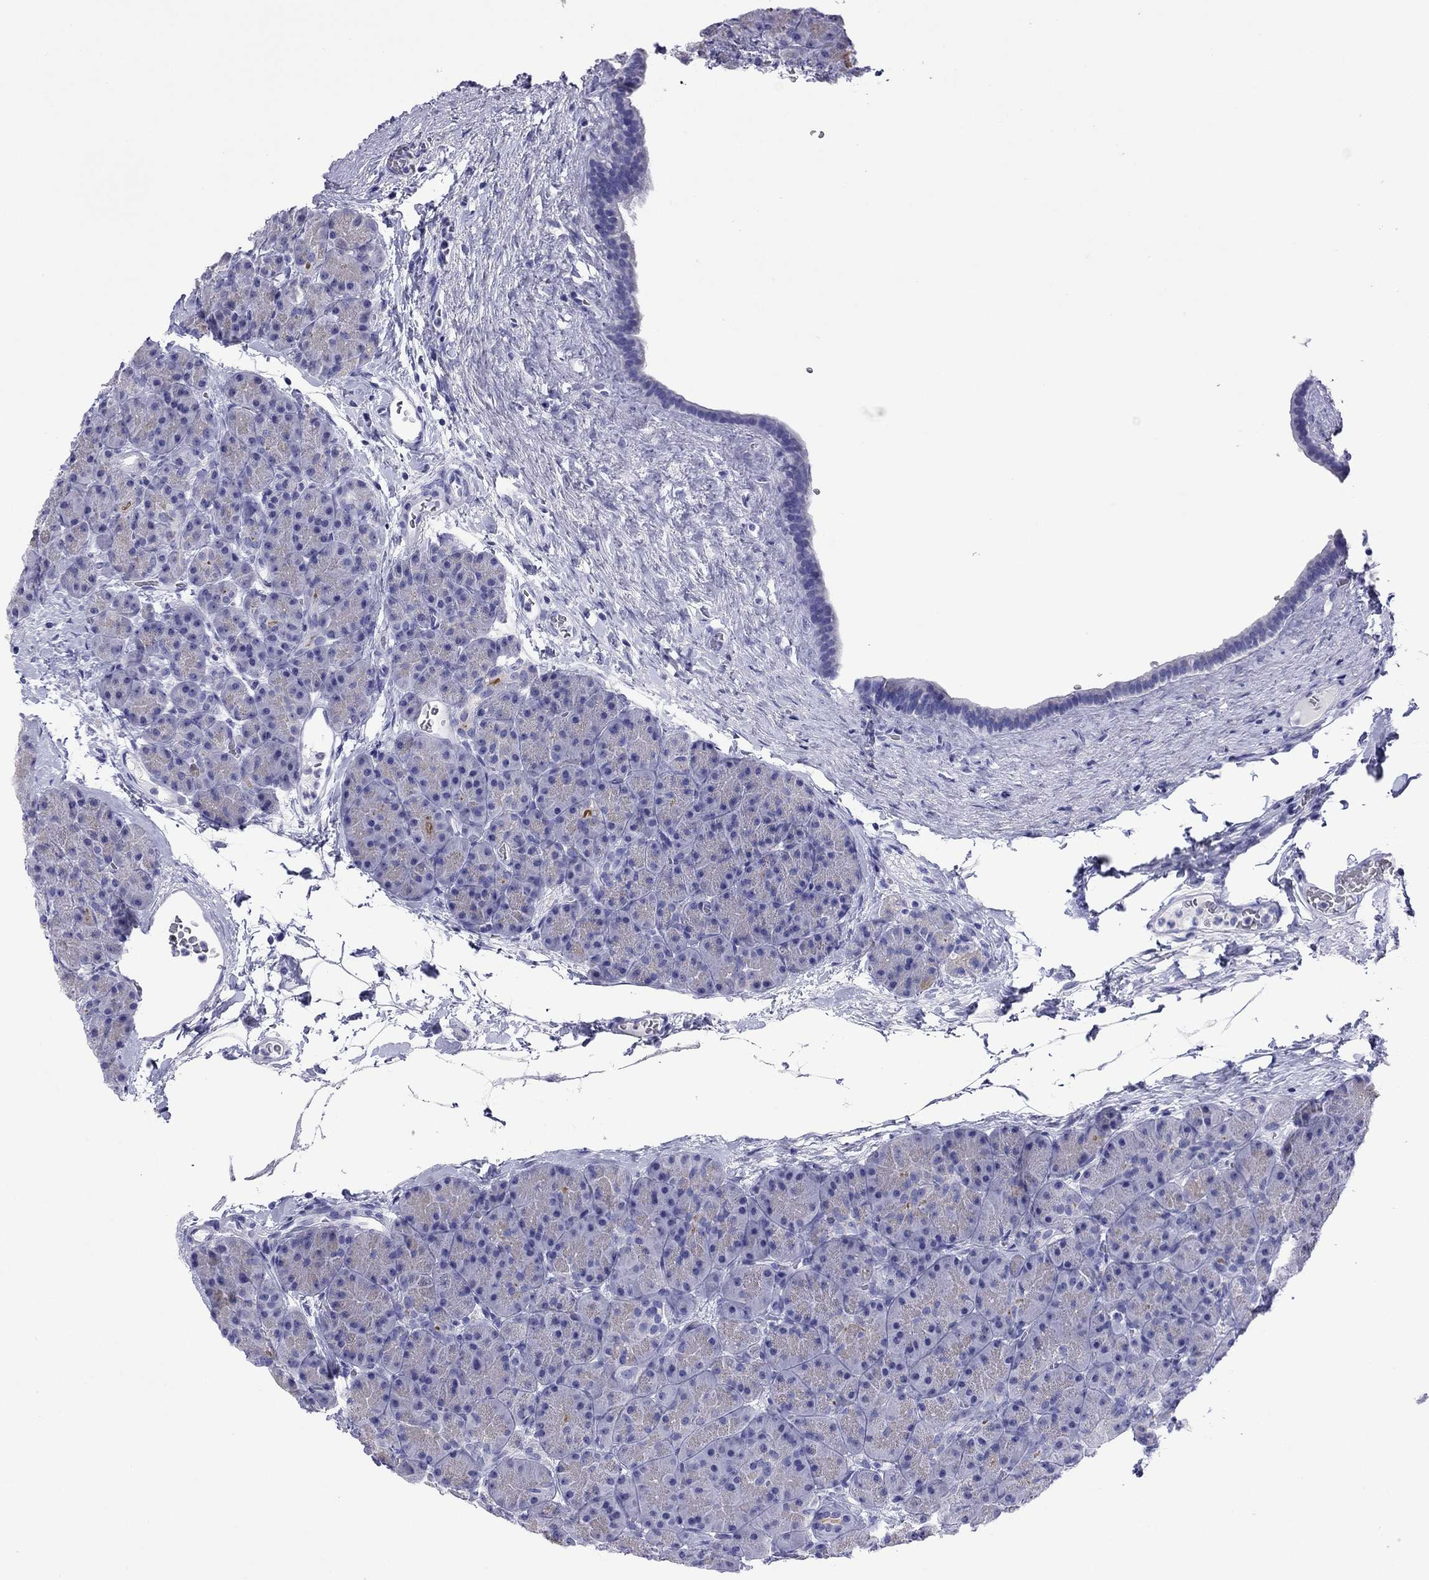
{"staining": {"intensity": "weak", "quantity": ">75%", "location": "cytoplasmic/membranous"}, "tissue": "pancreas", "cell_type": "Exocrine glandular cells", "image_type": "normal", "snomed": [{"axis": "morphology", "description": "Normal tissue, NOS"}, {"axis": "topography", "description": "Pancreas"}], "caption": "Exocrine glandular cells display low levels of weak cytoplasmic/membranous positivity in about >75% of cells in normal human pancreas. The protein is shown in brown color, while the nuclei are stained blue.", "gene": "FIGLA", "patient": {"sex": "male", "age": 57}}